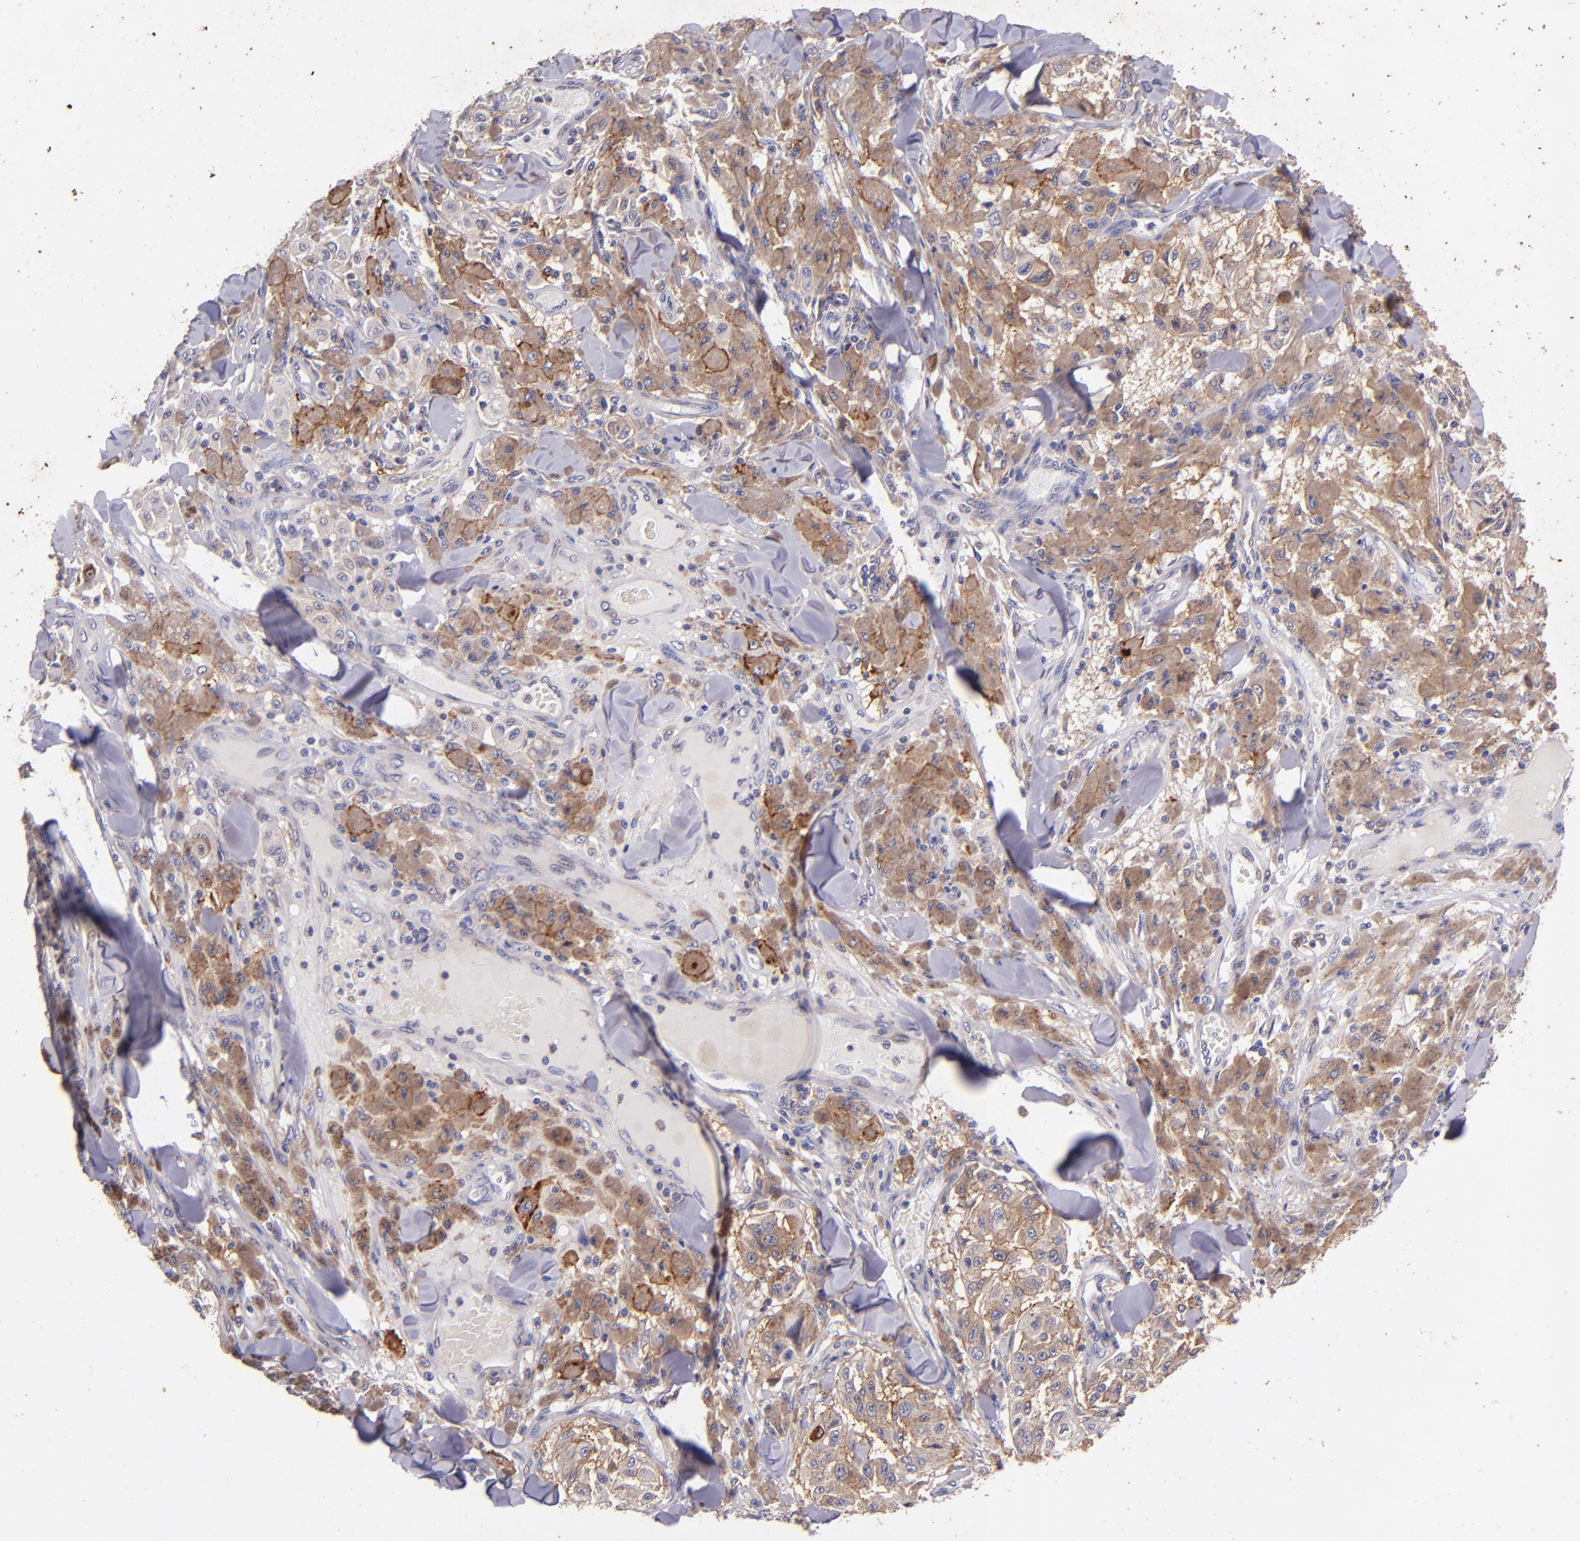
{"staining": {"intensity": "strong", "quantity": ">75%", "location": "cytoplasmic/membranous"}, "tissue": "melanoma", "cell_type": "Tumor cells", "image_type": "cancer", "snomed": [{"axis": "morphology", "description": "Malignant melanoma, NOS"}, {"axis": "topography", "description": "Skin"}], "caption": "IHC staining of malignant melanoma, which demonstrates high levels of strong cytoplasmic/membranous expression in about >75% of tumor cells indicating strong cytoplasmic/membranous protein positivity. The staining was performed using DAB (3,3'-diaminobenzidine) (brown) for protein detection and nuclei were counterstained in hematoxylin (blue).", "gene": "RET", "patient": {"sex": "female", "age": 64}}